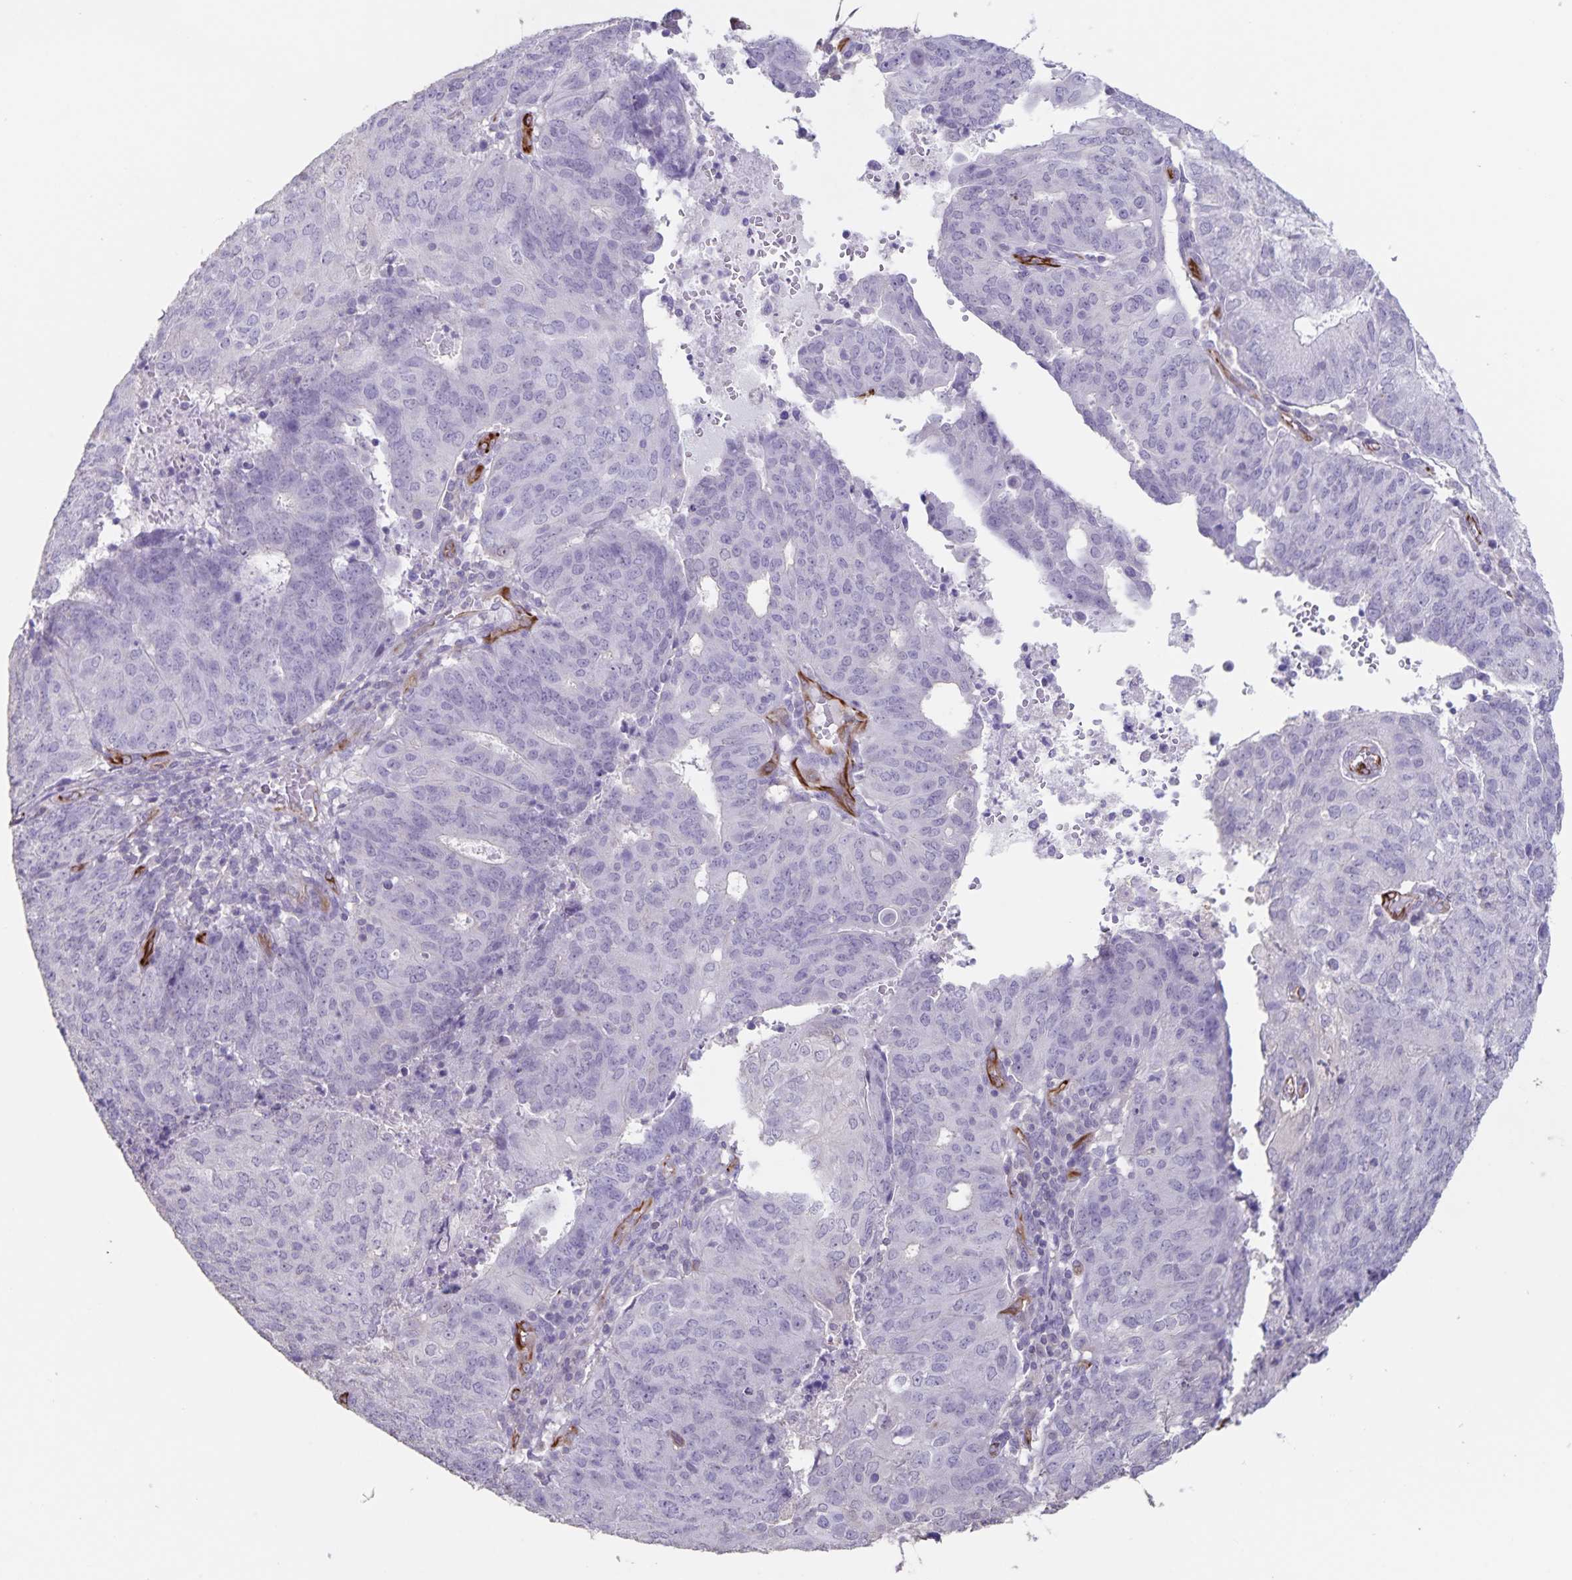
{"staining": {"intensity": "negative", "quantity": "none", "location": "none"}, "tissue": "endometrial cancer", "cell_type": "Tumor cells", "image_type": "cancer", "snomed": [{"axis": "morphology", "description": "Adenocarcinoma, NOS"}, {"axis": "topography", "description": "Endometrium"}], "caption": "The histopathology image exhibits no significant staining in tumor cells of endometrial adenocarcinoma.", "gene": "SYNM", "patient": {"sex": "female", "age": 82}}